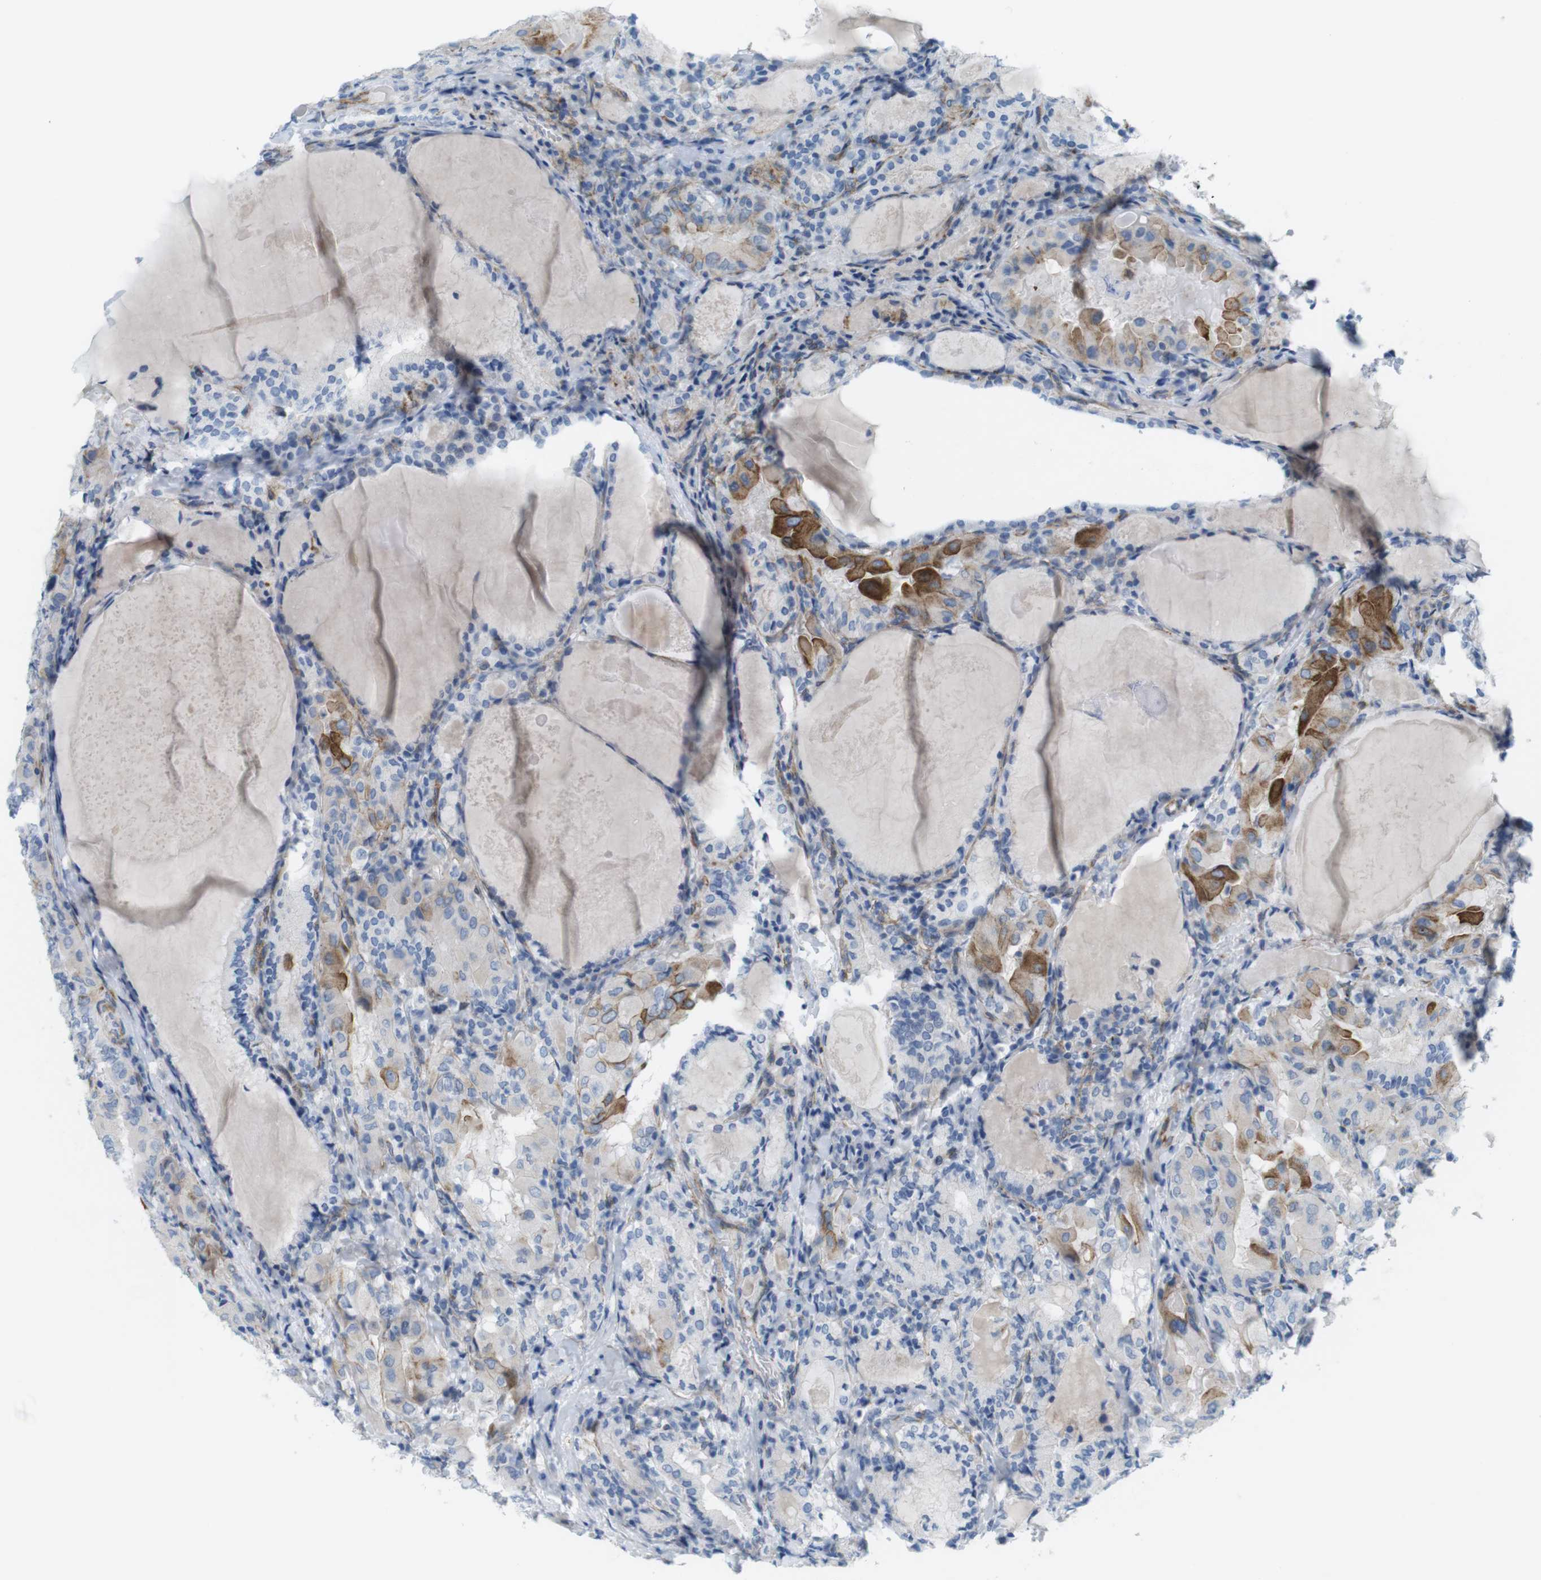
{"staining": {"intensity": "strong", "quantity": "<25%", "location": "cytoplasmic/membranous"}, "tissue": "thyroid cancer", "cell_type": "Tumor cells", "image_type": "cancer", "snomed": [{"axis": "morphology", "description": "Papillary adenocarcinoma, NOS"}, {"axis": "topography", "description": "Thyroid gland"}], "caption": "An image of human thyroid cancer stained for a protein displays strong cytoplasmic/membranous brown staining in tumor cells.", "gene": "MYH9", "patient": {"sex": "female", "age": 42}}